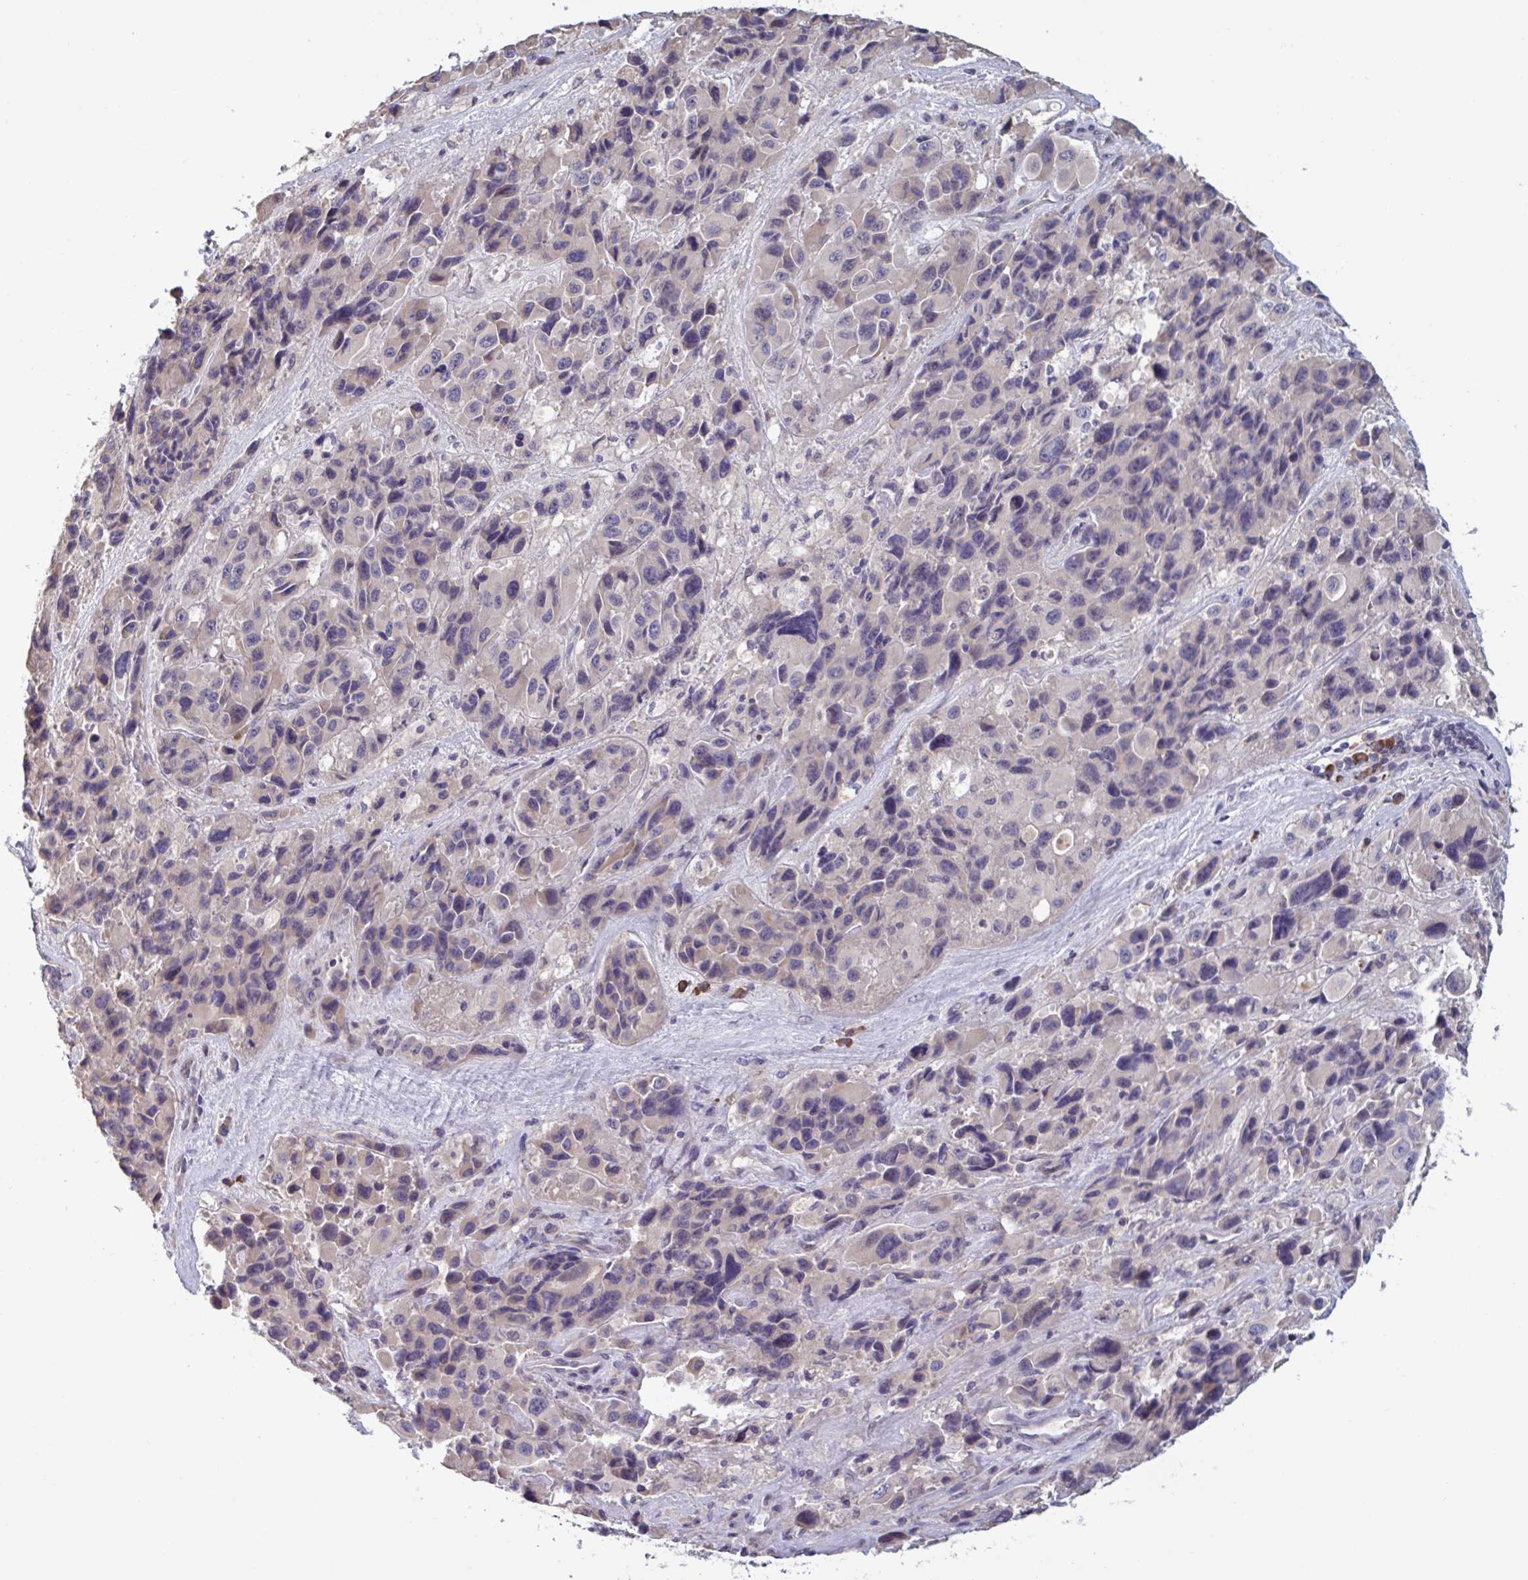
{"staining": {"intensity": "negative", "quantity": "none", "location": "none"}, "tissue": "melanoma", "cell_type": "Tumor cells", "image_type": "cancer", "snomed": [{"axis": "morphology", "description": "Malignant melanoma, Metastatic site"}, {"axis": "topography", "description": "Lymph node"}], "caption": "Melanoma stained for a protein using IHC reveals no expression tumor cells.", "gene": "CD1E", "patient": {"sex": "female", "age": 65}}